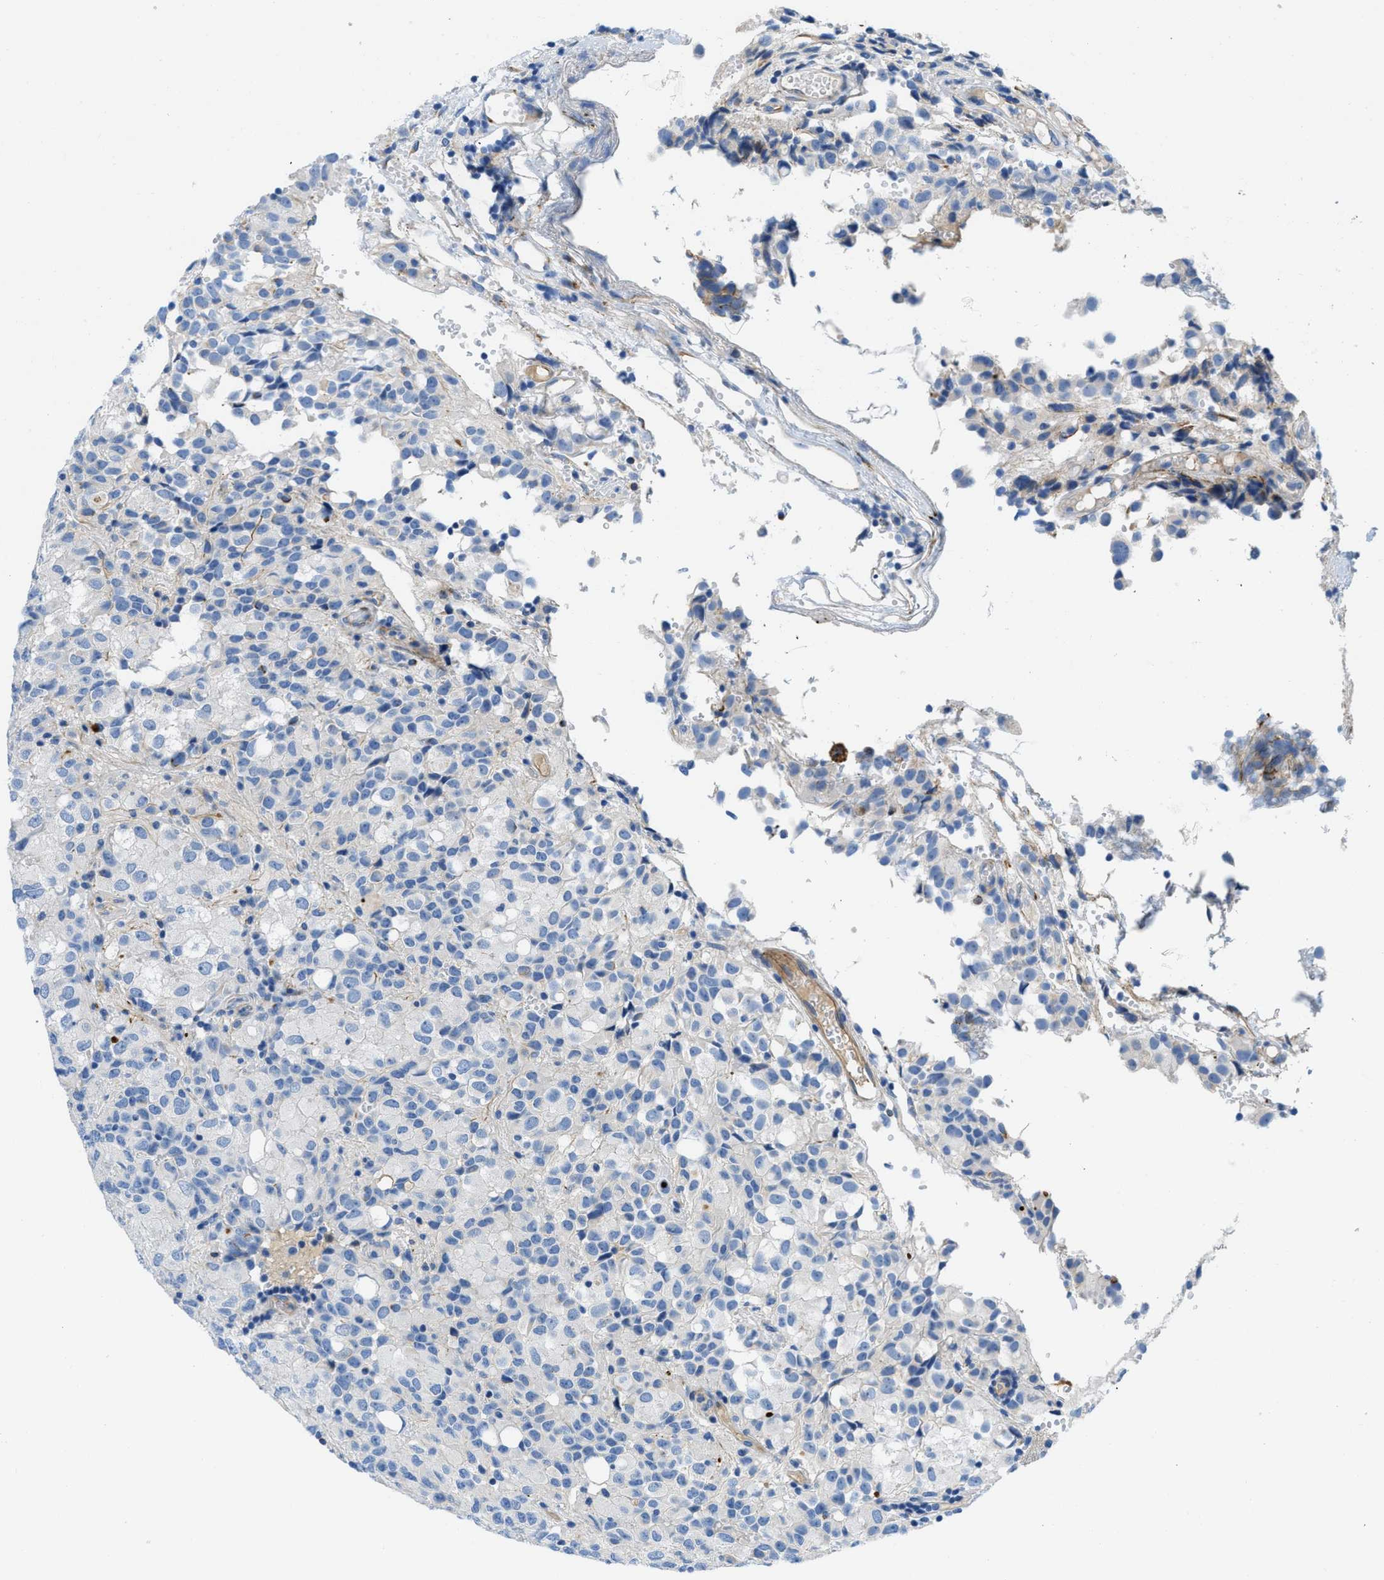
{"staining": {"intensity": "negative", "quantity": "none", "location": "none"}, "tissue": "glioma", "cell_type": "Tumor cells", "image_type": "cancer", "snomed": [{"axis": "morphology", "description": "Glioma, malignant, High grade"}, {"axis": "topography", "description": "Brain"}], "caption": "High power microscopy micrograph of an IHC image of malignant glioma (high-grade), revealing no significant expression in tumor cells. Brightfield microscopy of IHC stained with DAB (3,3'-diaminobenzidine) (brown) and hematoxylin (blue), captured at high magnification.", "gene": "XCR1", "patient": {"sex": "male", "age": 32}}